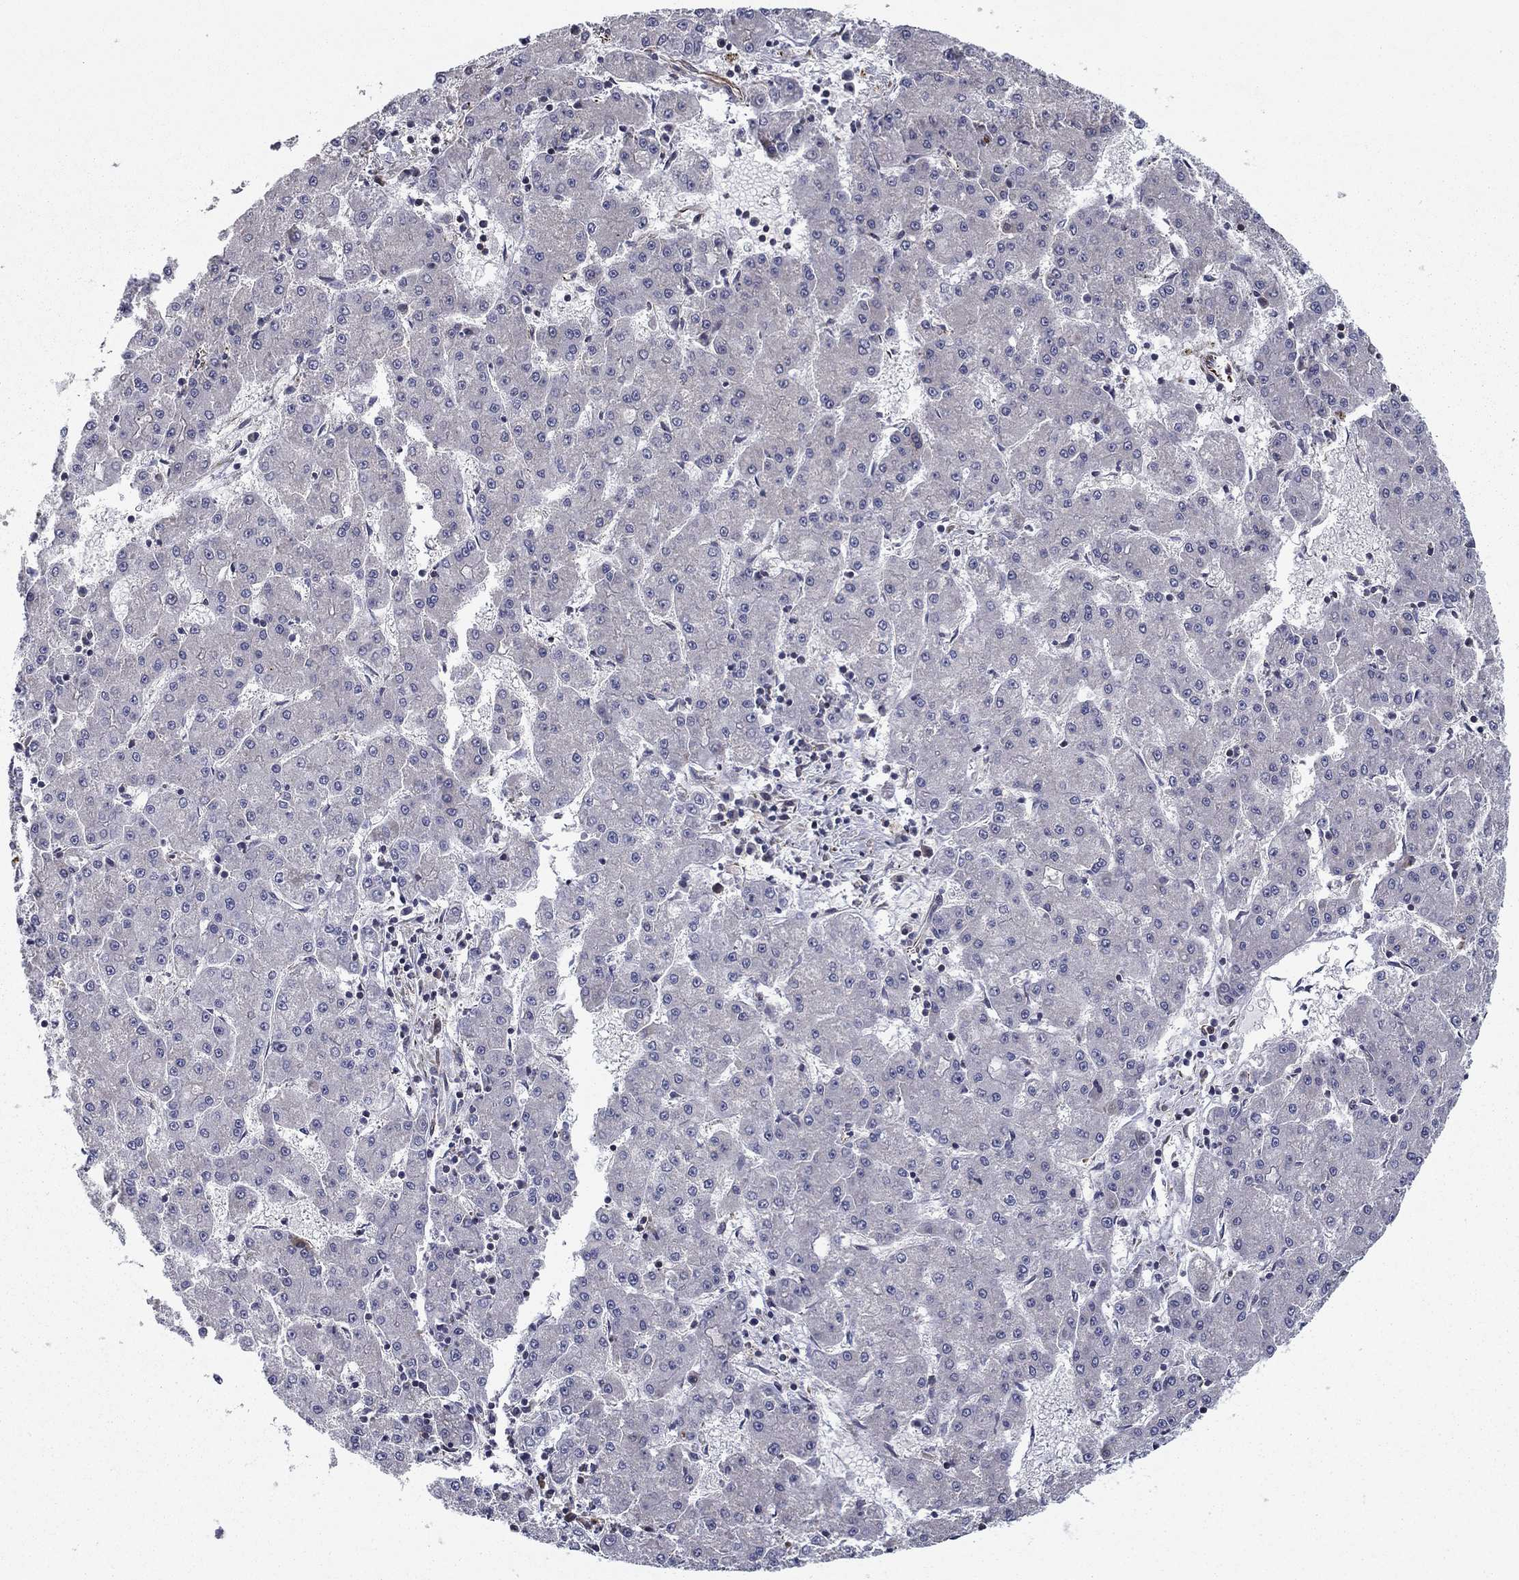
{"staining": {"intensity": "negative", "quantity": "none", "location": "none"}, "tissue": "liver cancer", "cell_type": "Tumor cells", "image_type": "cancer", "snomed": [{"axis": "morphology", "description": "Carcinoma, Hepatocellular, NOS"}, {"axis": "topography", "description": "Liver"}], "caption": "Immunohistochemistry (IHC) of liver cancer exhibits no staining in tumor cells.", "gene": "CLSTN1", "patient": {"sex": "male", "age": 73}}